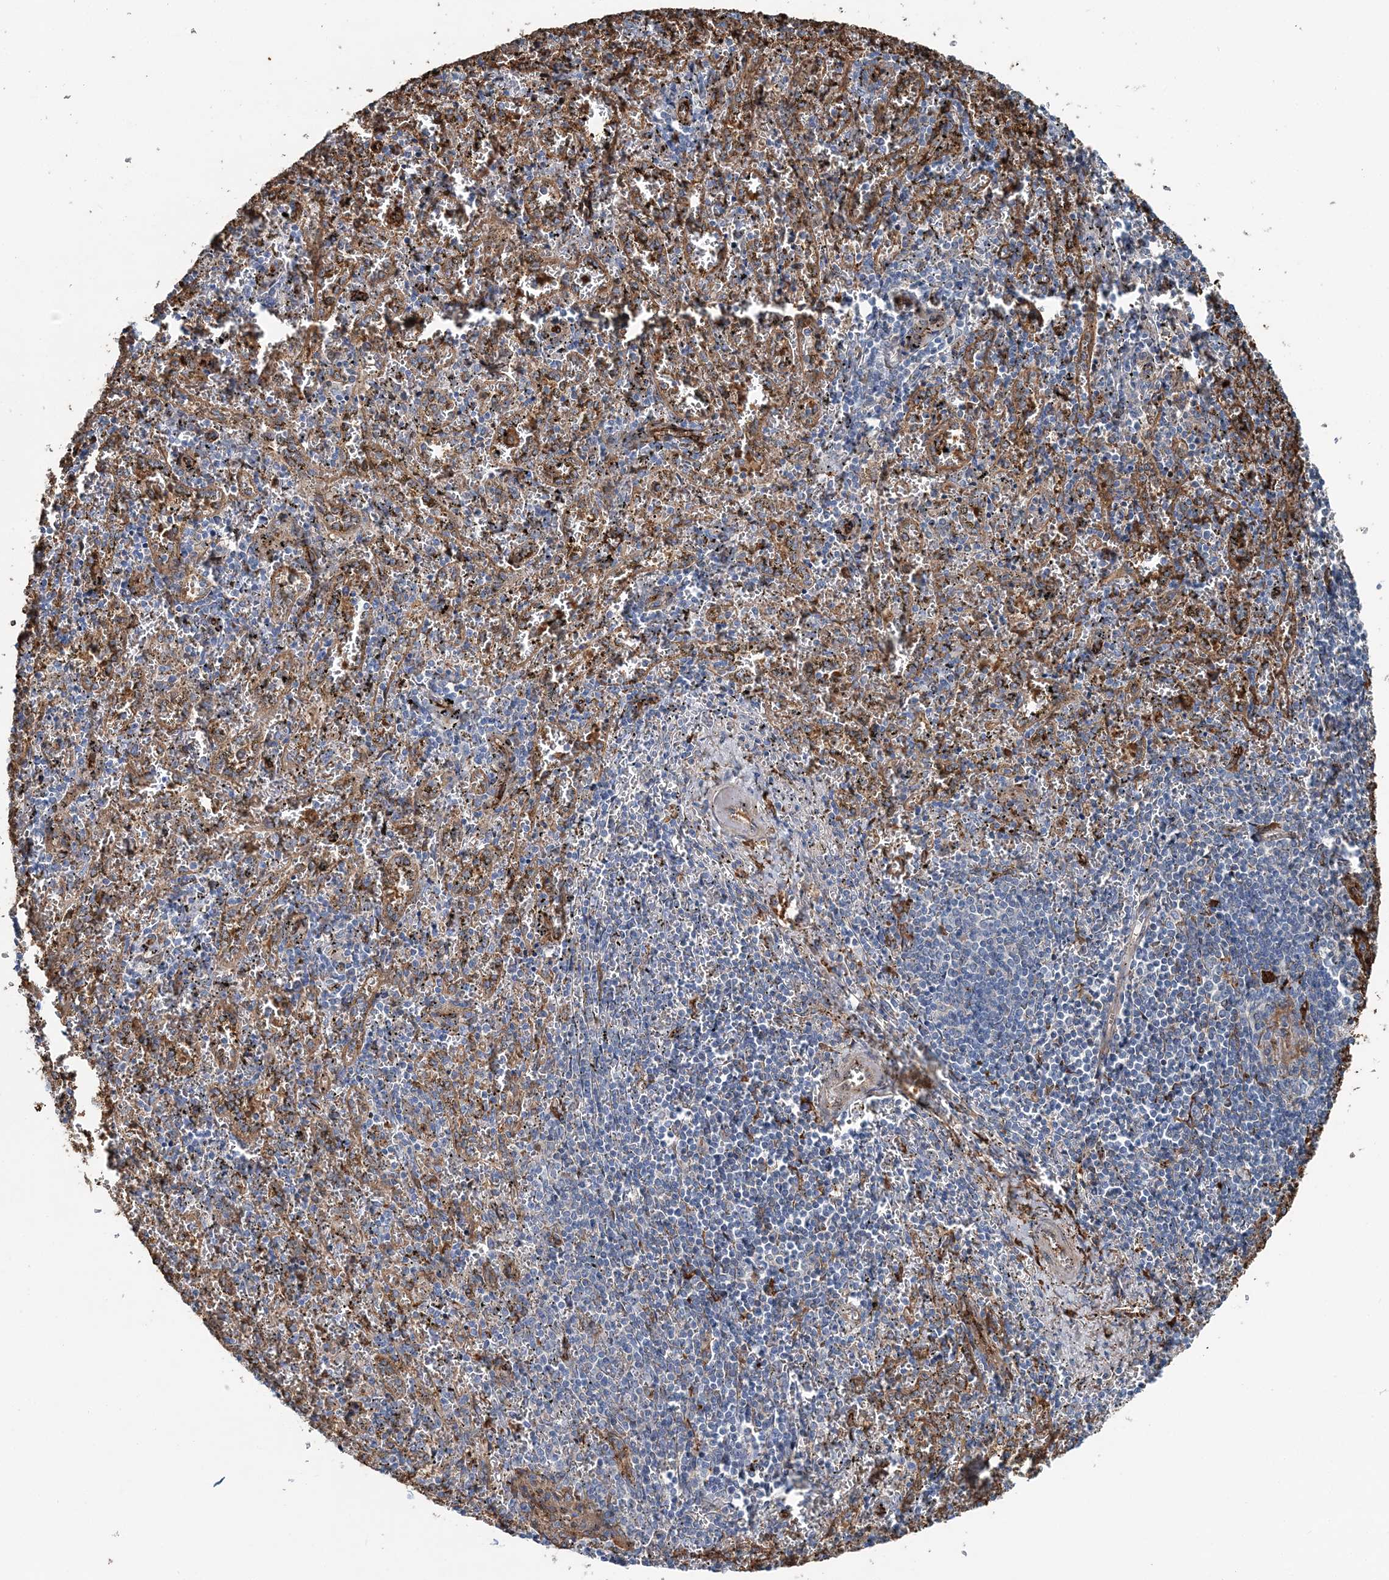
{"staining": {"intensity": "weak", "quantity": "<25%", "location": "cytoplasmic/membranous"}, "tissue": "spleen", "cell_type": "Cells in red pulp", "image_type": "normal", "snomed": [{"axis": "morphology", "description": "Normal tissue, NOS"}, {"axis": "topography", "description": "Spleen"}], "caption": "This is a histopathology image of immunohistochemistry staining of benign spleen, which shows no expression in cells in red pulp. (DAB immunohistochemistry with hematoxylin counter stain).", "gene": "SPOPL", "patient": {"sex": "male", "age": 11}}